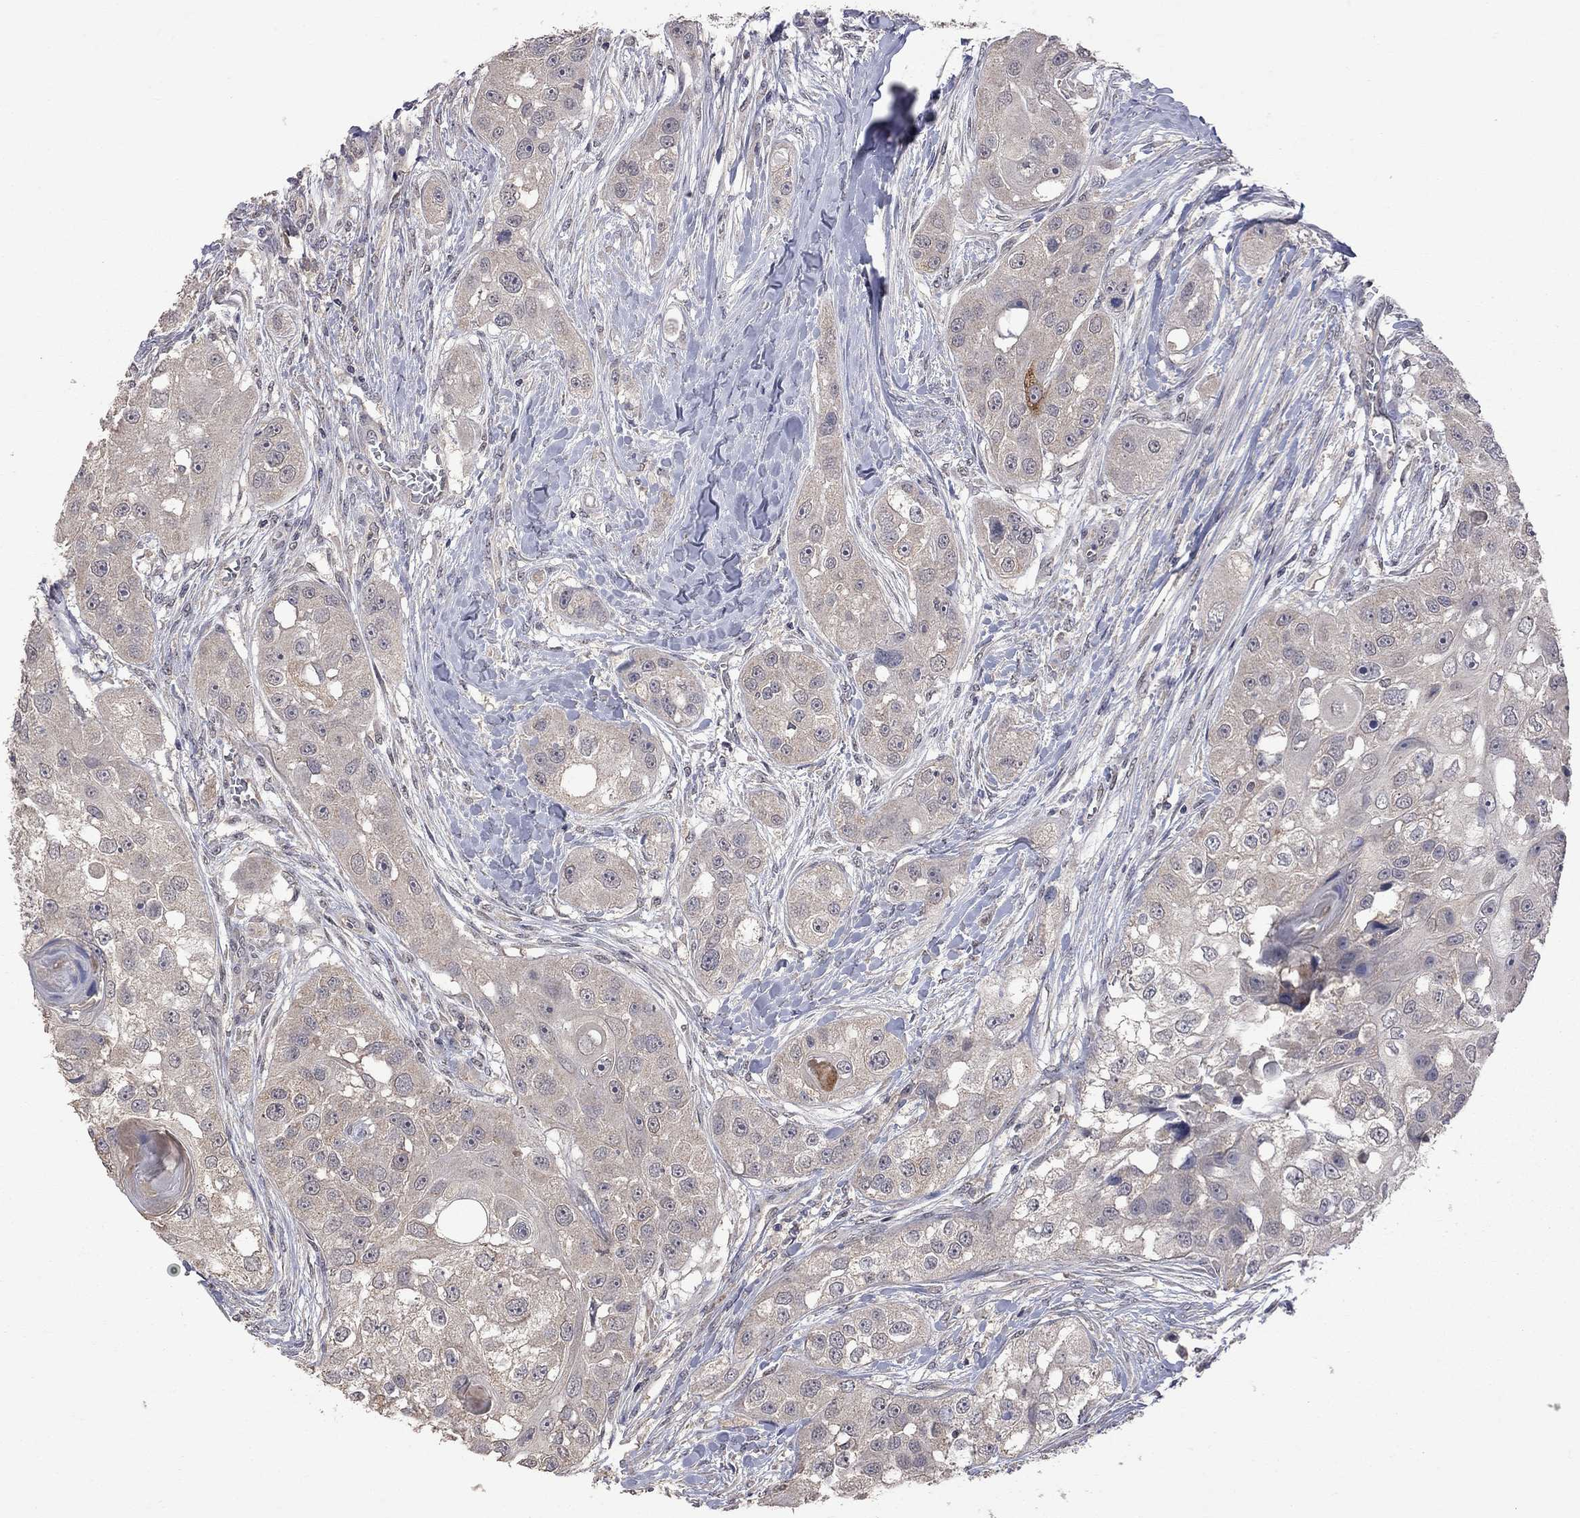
{"staining": {"intensity": "weak", "quantity": "<25%", "location": "cytoplasmic/membranous"}, "tissue": "head and neck cancer", "cell_type": "Tumor cells", "image_type": "cancer", "snomed": [{"axis": "morphology", "description": "Normal tissue, NOS"}, {"axis": "morphology", "description": "Squamous cell carcinoma, NOS"}, {"axis": "topography", "description": "Skeletal muscle"}, {"axis": "topography", "description": "Head-Neck"}], "caption": "Immunohistochemical staining of human head and neck cancer exhibits no significant staining in tumor cells. The staining was performed using DAB (3,3'-diaminobenzidine) to visualize the protein expression in brown, while the nuclei were stained in blue with hematoxylin (Magnification: 20x).", "gene": "HTR6", "patient": {"sex": "male", "age": 51}}